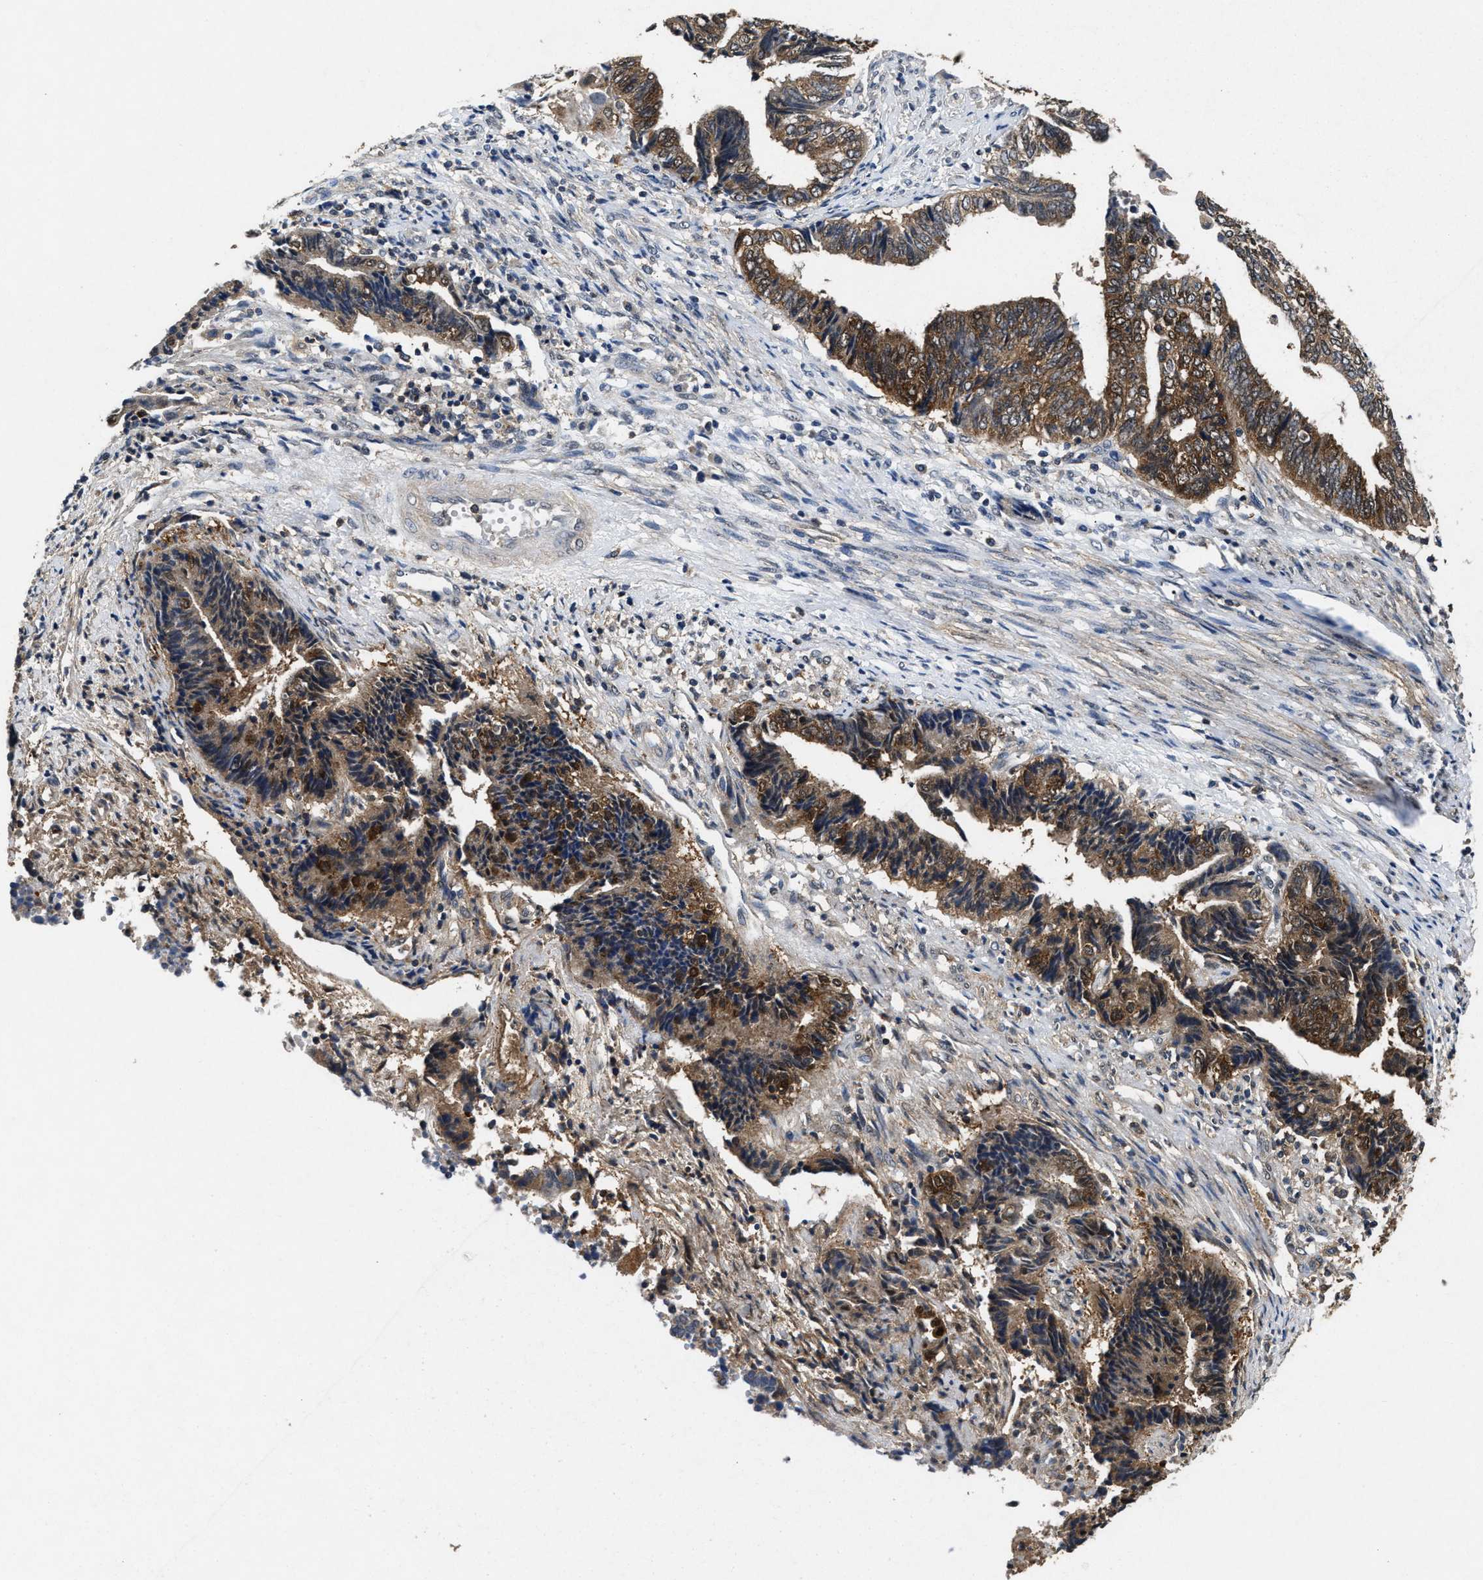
{"staining": {"intensity": "moderate", "quantity": ">75%", "location": "cytoplasmic/membranous"}, "tissue": "endometrial cancer", "cell_type": "Tumor cells", "image_type": "cancer", "snomed": [{"axis": "morphology", "description": "Adenocarcinoma, NOS"}, {"axis": "topography", "description": "Uterus"}, {"axis": "topography", "description": "Endometrium"}], "caption": "IHC (DAB (3,3'-diaminobenzidine)) staining of human endometrial adenocarcinoma displays moderate cytoplasmic/membranous protein positivity in approximately >75% of tumor cells.", "gene": "ACAT2", "patient": {"sex": "female", "age": 70}}